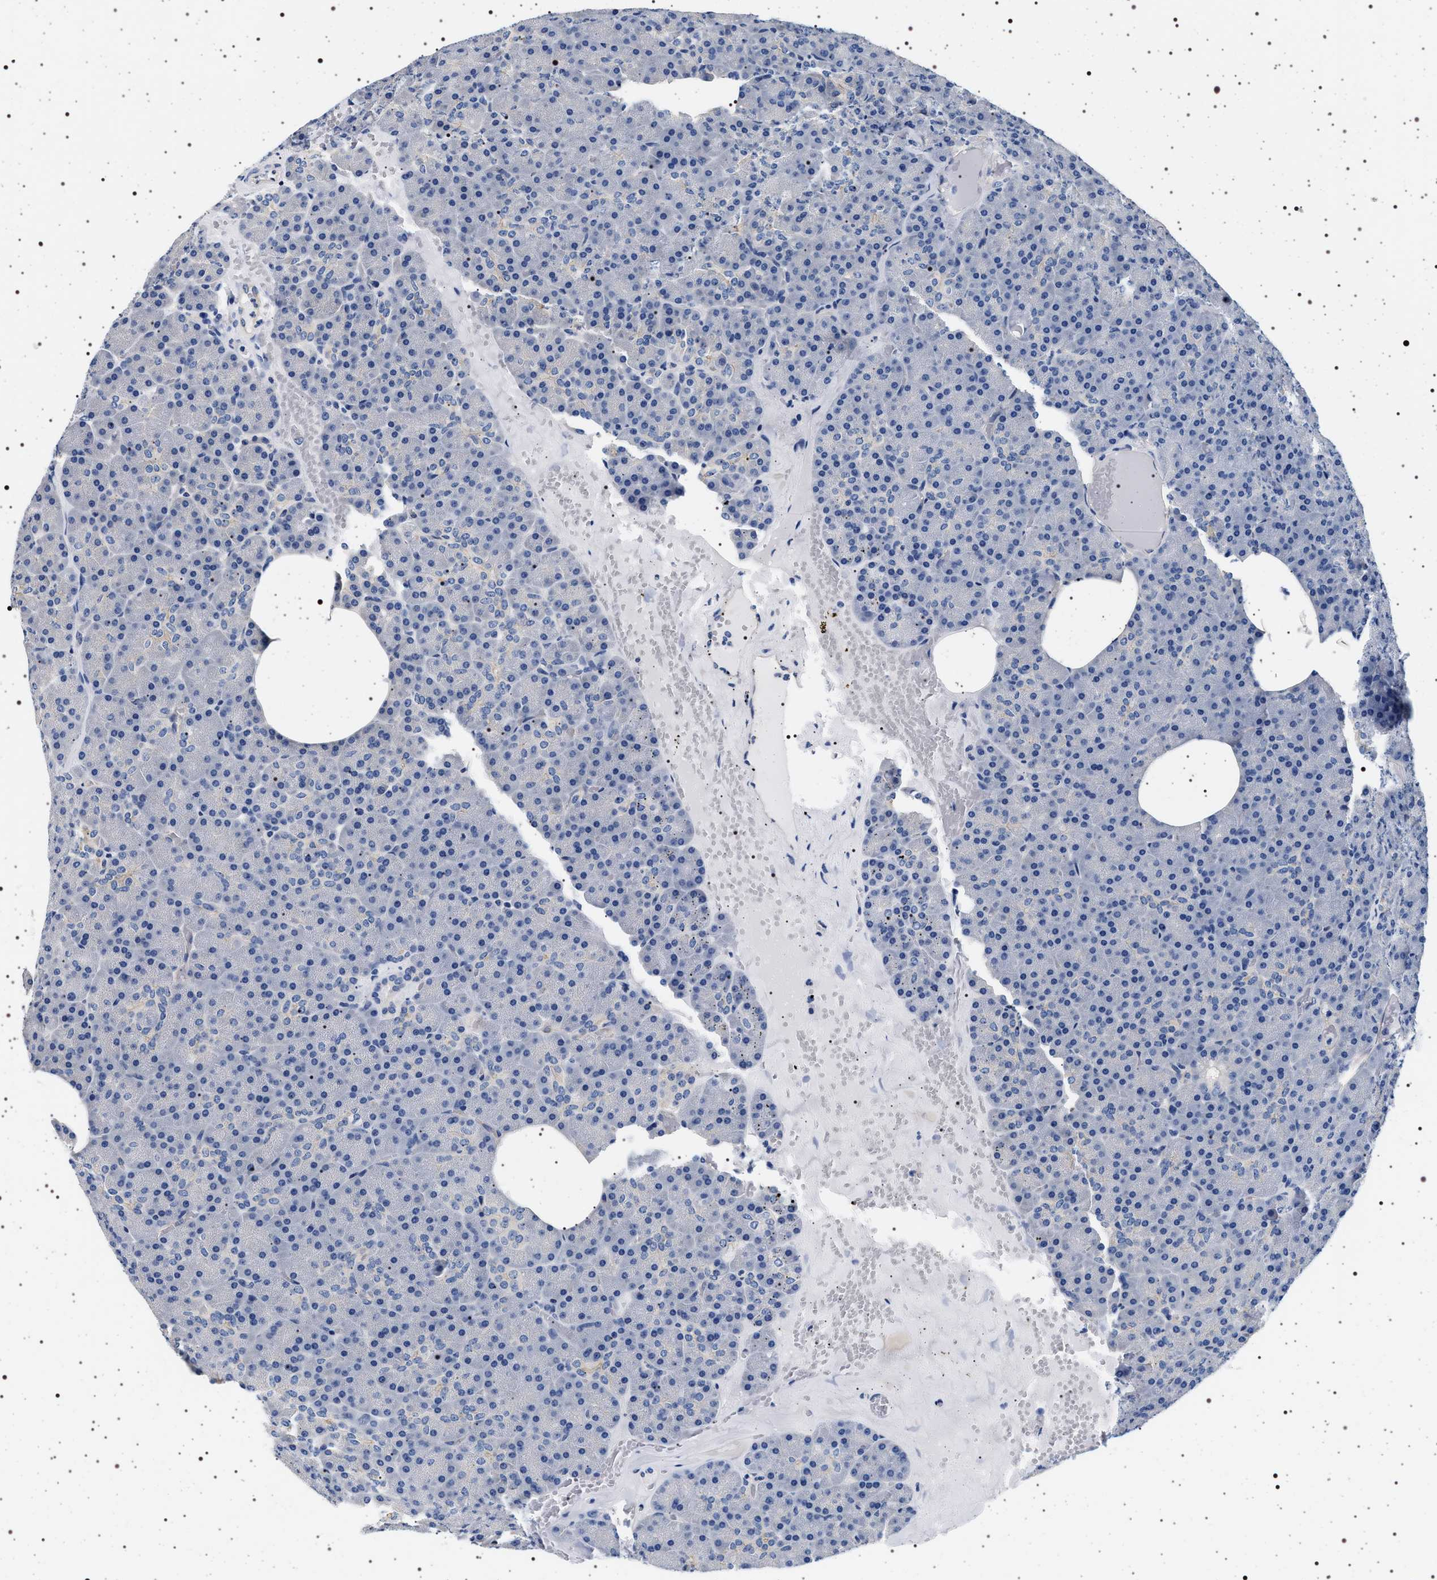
{"staining": {"intensity": "negative", "quantity": "none", "location": "none"}, "tissue": "pancreas", "cell_type": "Exocrine glandular cells", "image_type": "normal", "snomed": [{"axis": "morphology", "description": "Normal tissue, NOS"}, {"axis": "morphology", "description": "Carcinoid, malignant, NOS"}, {"axis": "topography", "description": "Pancreas"}], "caption": "This is an immunohistochemistry image of unremarkable pancreas. There is no positivity in exocrine glandular cells.", "gene": "HSD17B1", "patient": {"sex": "female", "age": 35}}